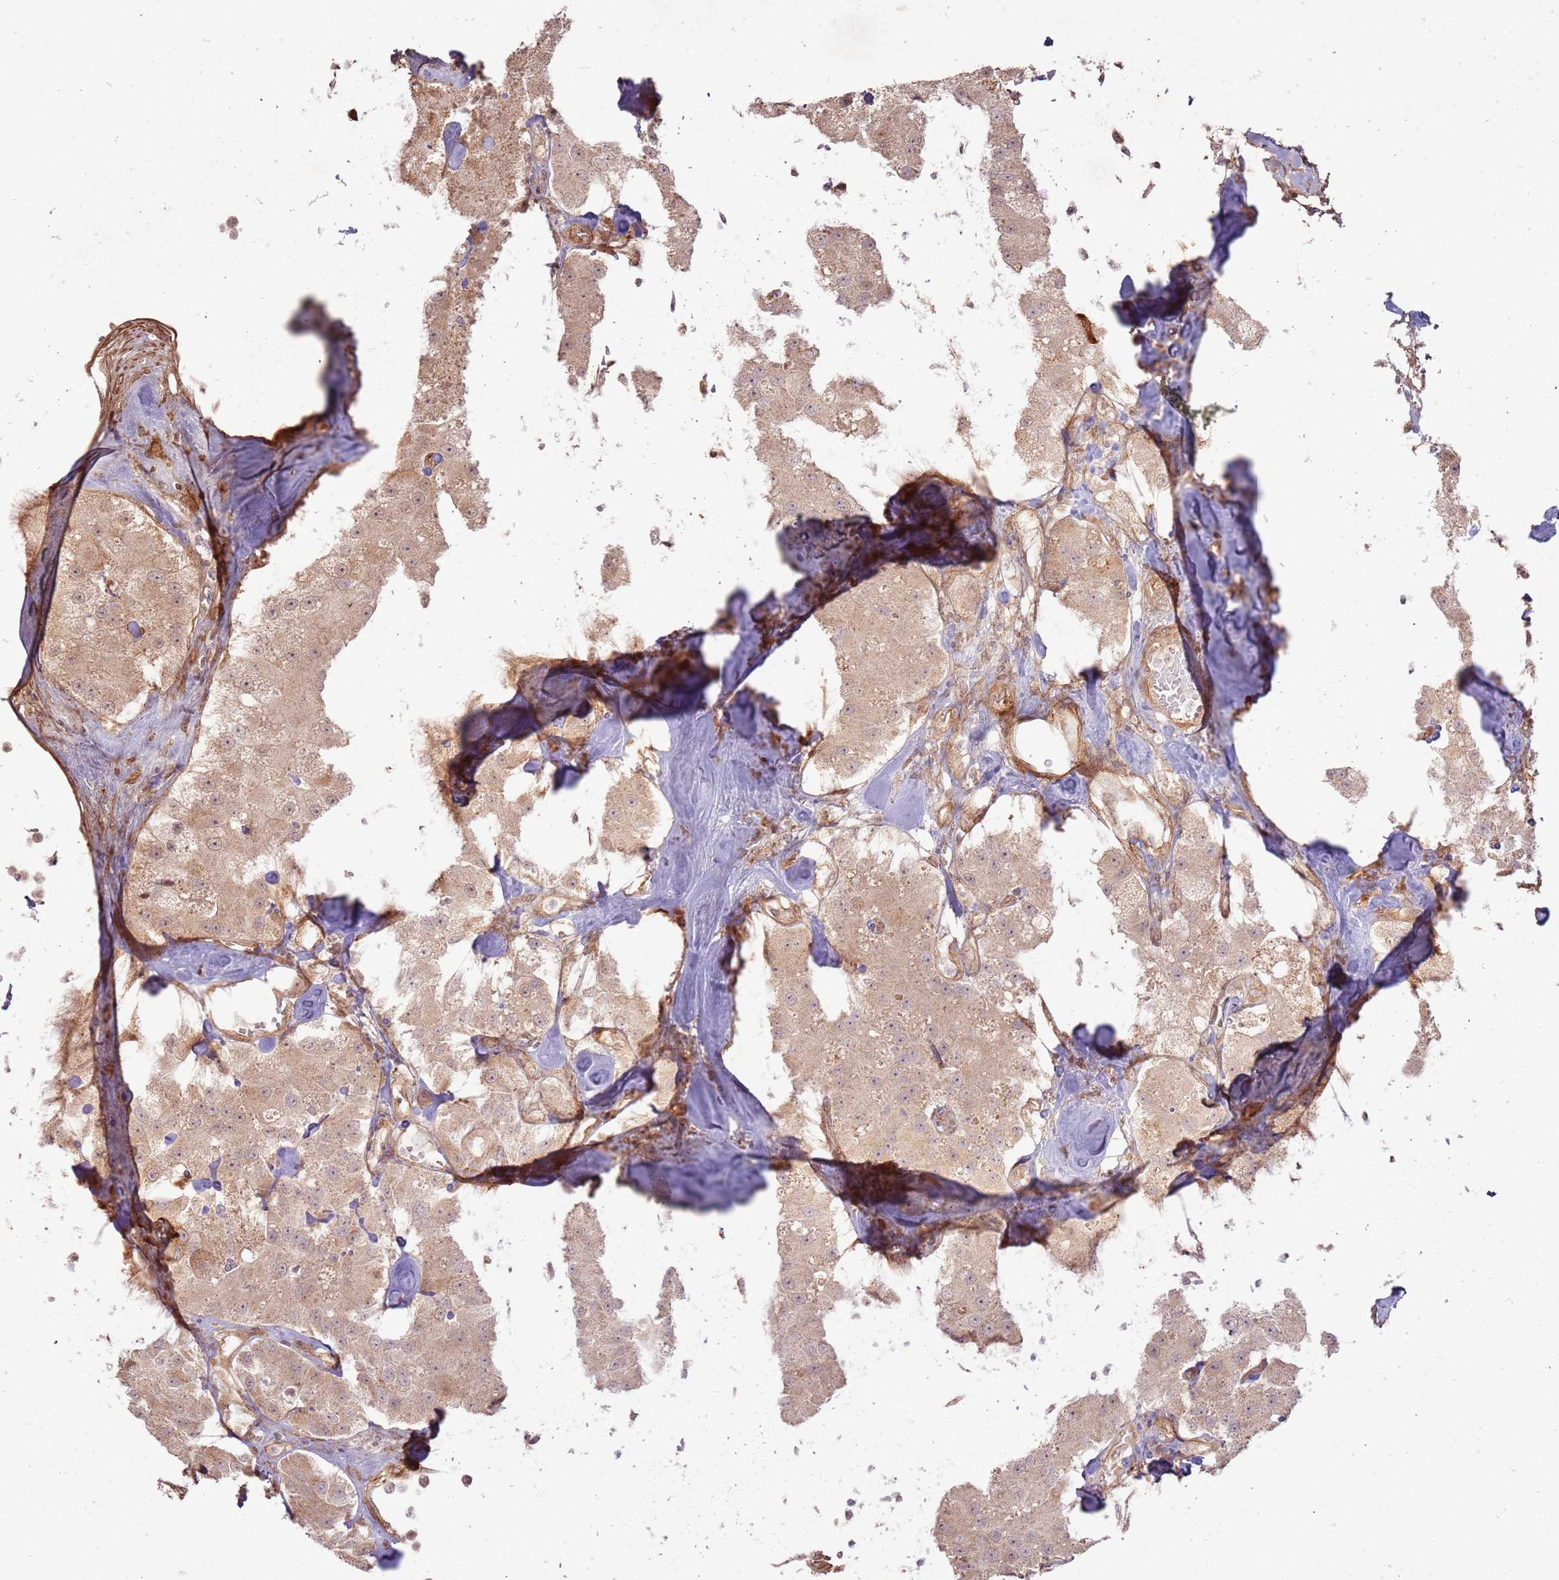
{"staining": {"intensity": "moderate", "quantity": ">75%", "location": "cytoplasmic/membranous,nuclear"}, "tissue": "carcinoid", "cell_type": "Tumor cells", "image_type": "cancer", "snomed": [{"axis": "morphology", "description": "Carcinoid, malignant, NOS"}, {"axis": "topography", "description": "Pancreas"}], "caption": "An immunohistochemistry photomicrograph of tumor tissue is shown. Protein staining in brown shows moderate cytoplasmic/membranous and nuclear positivity in carcinoid within tumor cells. (DAB IHC, brown staining for protein, blue staining for nuclei).", "gene": "ZNF623", "patient": {"sex": "male", "age": 41}}